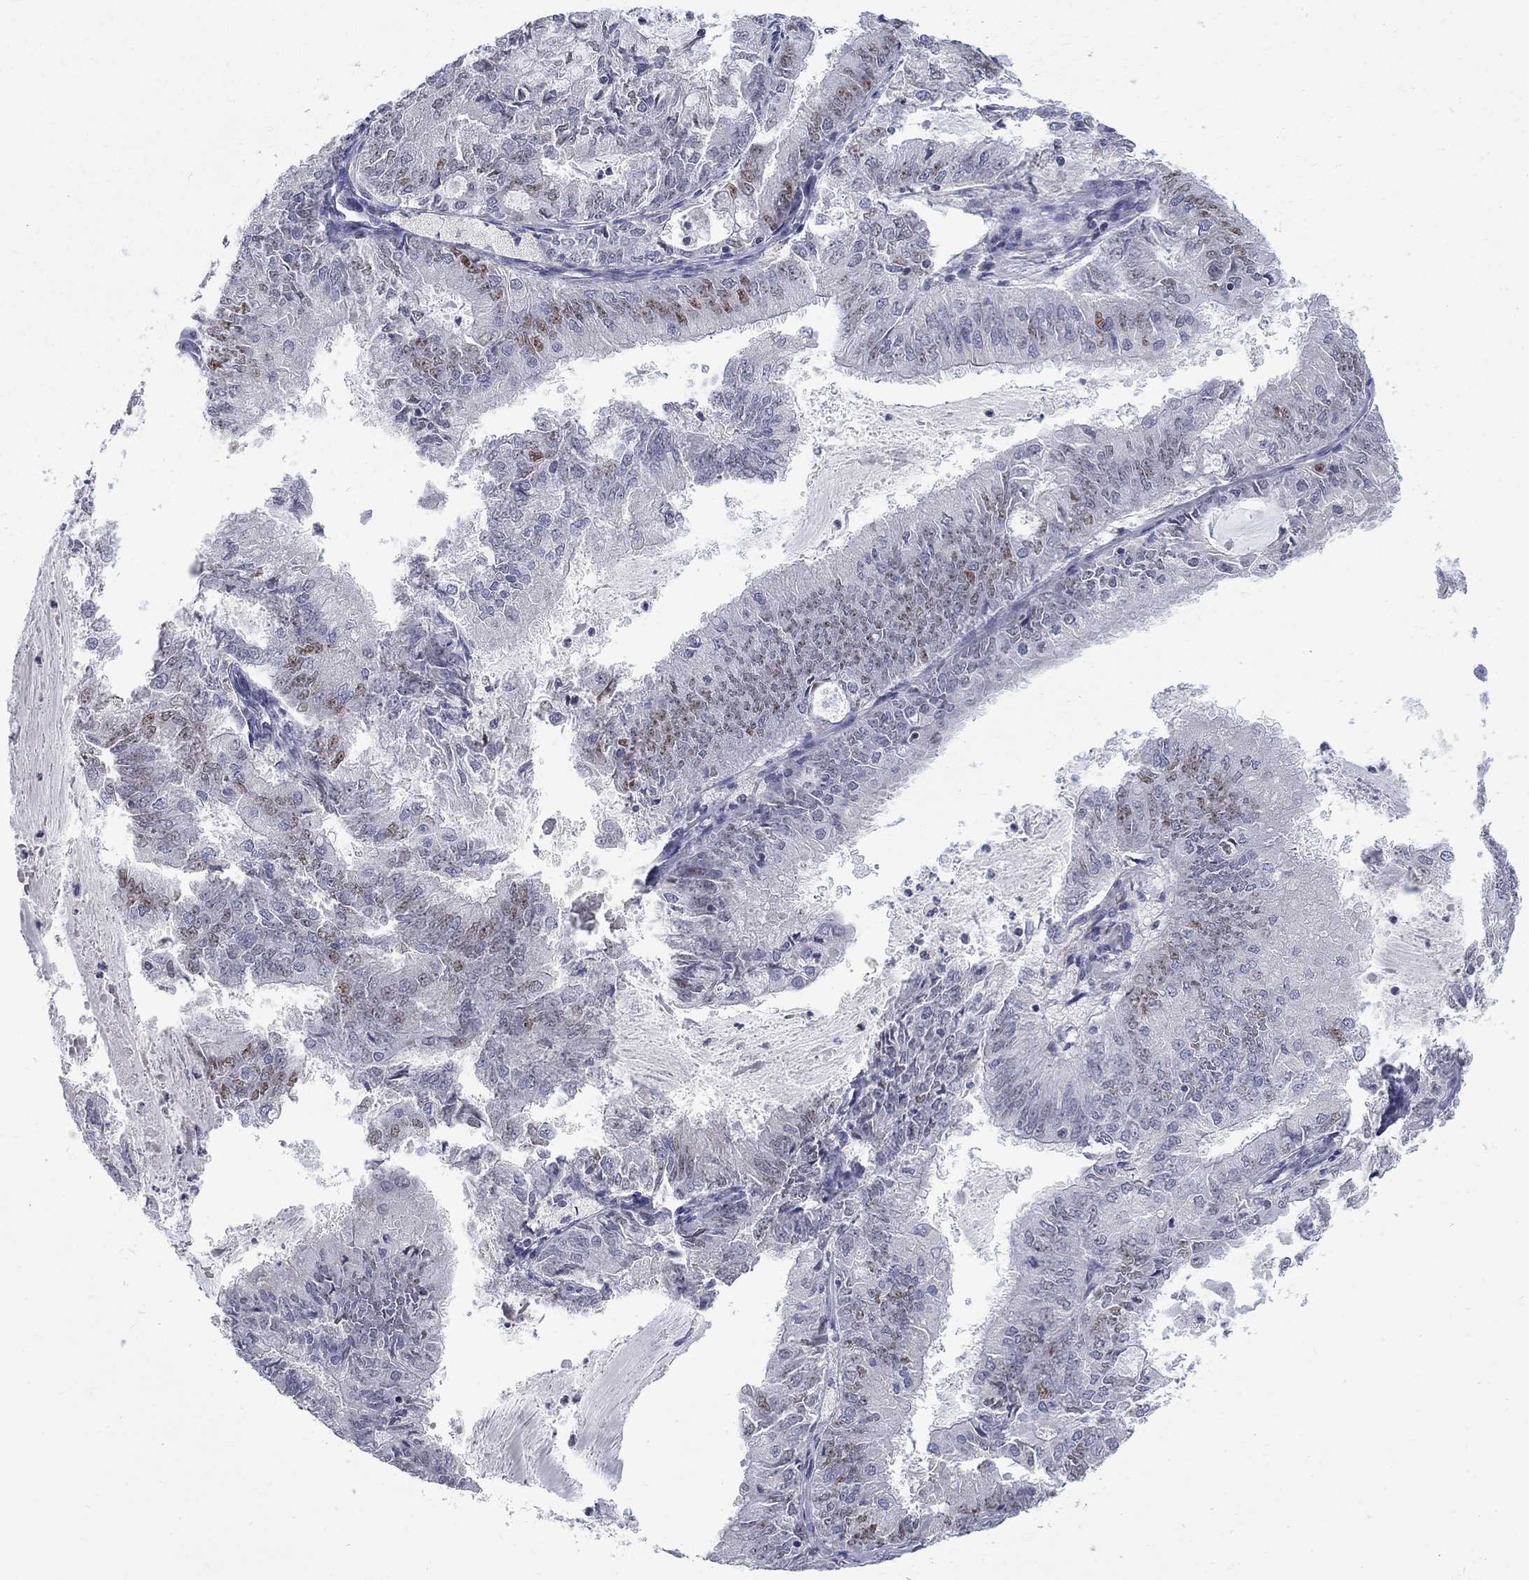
{"staining": {"intensity": "moderate", "quantity": "<25%", "location": "nuclear"}, "tissue": "endometrial cancer", "cell_type": "Tumor cells", "image_type": "cancer", "snomed": [{"axis": "morphology", "description": "Adenocarcinoma, NOS"}, {"axis": "topography", "description": "Endometrium"}], "caption": "Moderate nuclear protein positivity is present in approximately <25% of tumor cells in endometrial cancer.", "gene": "GCFC2", "patient": {"sex": "female", "age": 57}}